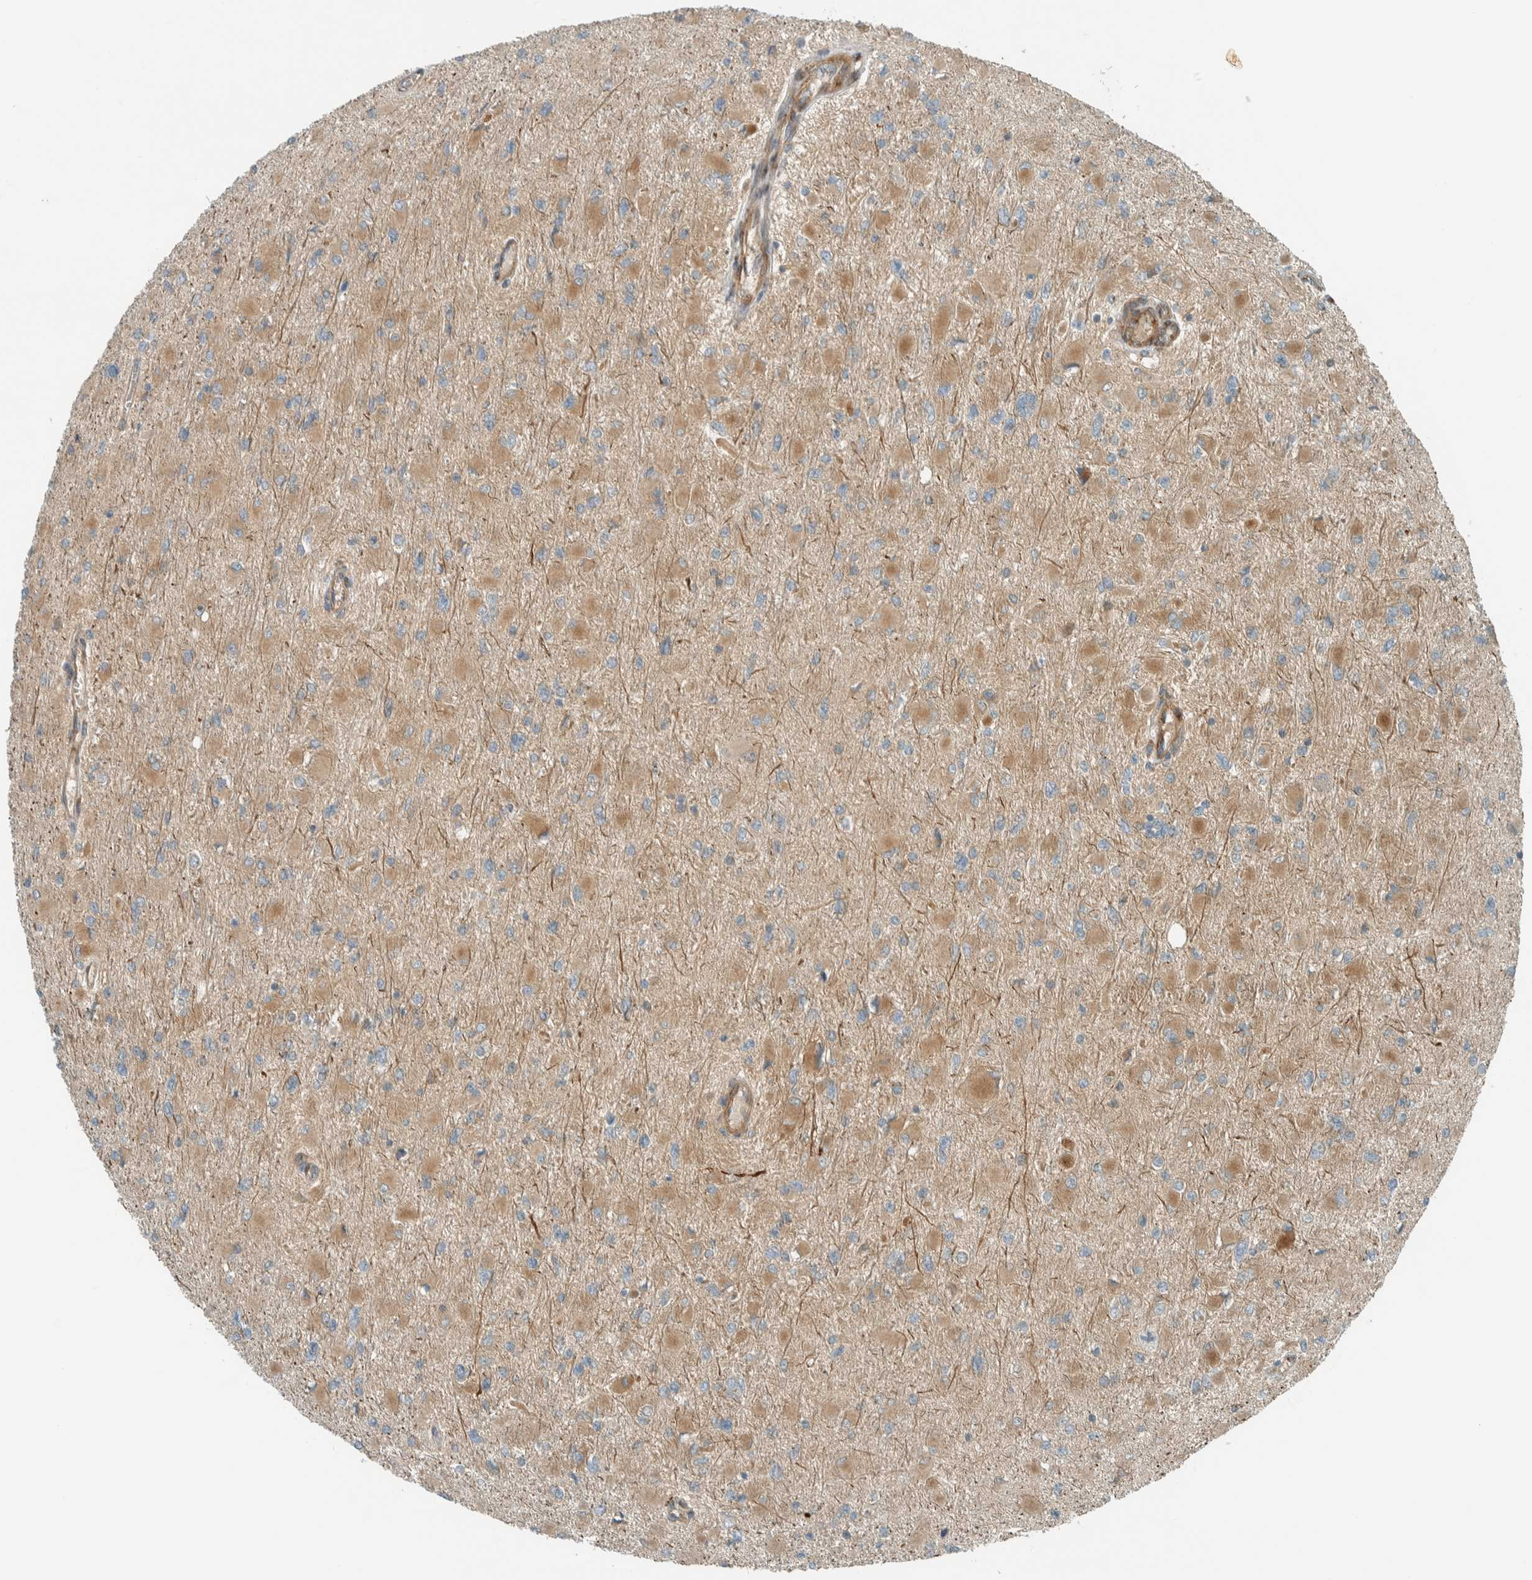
{"staining": {"intensity": "moderate", "quantity": "25%-75%", "location": "cytoplasmic/membranous"}, "tissue": "glioma", "cell_type": "Tumor cells", "image_type": "cancer", "snomed": [{"axis": "morphology", "description": "Glioma, malignant, High grade"}, {"axis": "topography", "description": "Cerebral cortex"}], "caption": "Immunohistochemistry (IHC) histopathology image of neoplastic tissue: human high-grade glioma (malignant) stained using immunohistochemistry shows medium levels of moderate protein expression localized specifically in the cytoplasmic/membranous of tumor cells, appearing as a cytoplasmic/membranous brown color.", "gene": "EXOC7", "patient": {"sex": "female", "age": 36}}